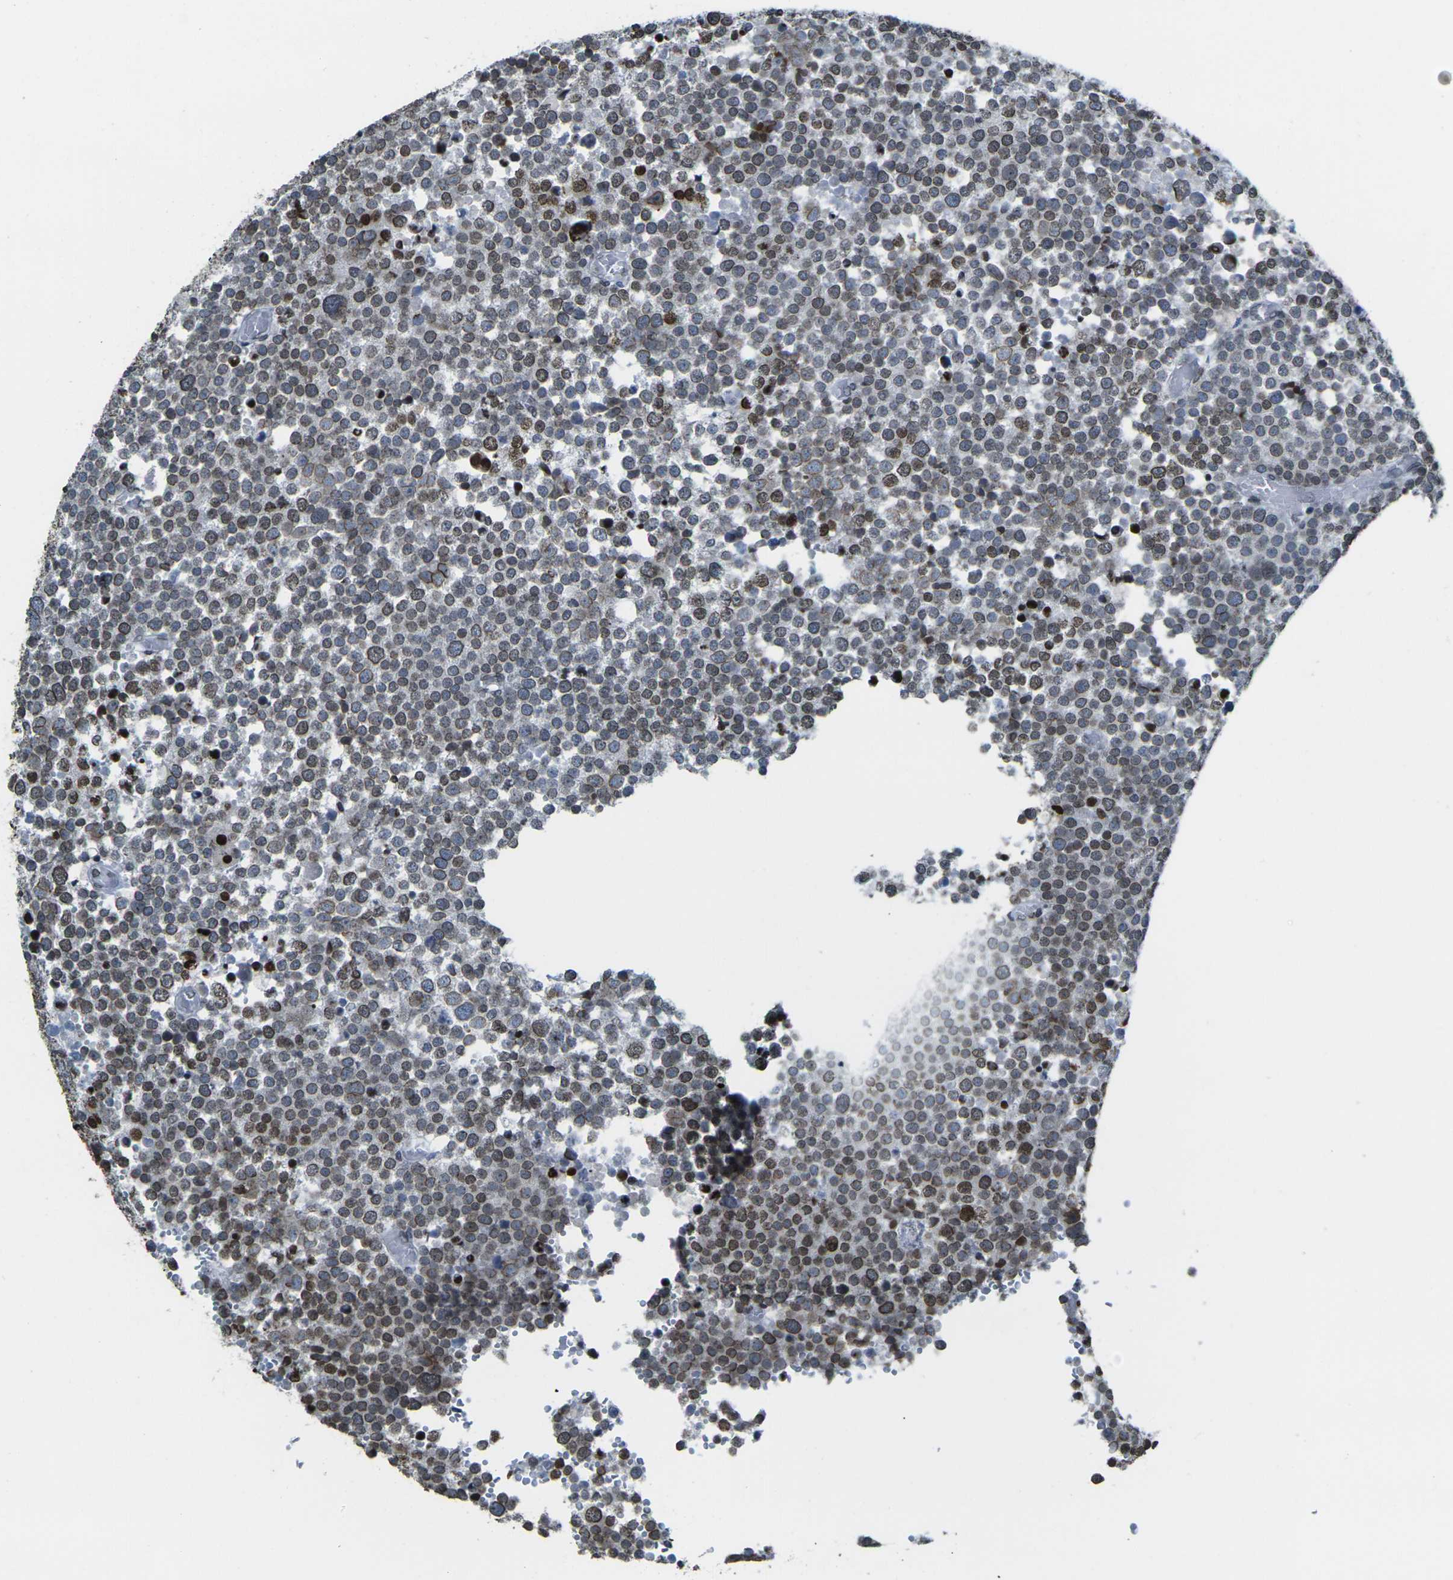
{"staining": {"intensity": "moderate", "quantity": ">75%", "location": "cytoplasmic/membranous,nuclear"}, "tissue": "testis cancer", "cell_type": "Tumor cells", "image_type": "cancer", "snomed": [{"axis": "morphology", "description": "Seminoma, NOS"}, {"axis": "topography", "description": "Testis"}], "caption": "IHC image of neoplastic tissue: testis cancer stained using immunohistochemistry displays medium levels of moderate protein expression localized specifically in the cytoplasmic/membranous and nuclear of tumor cells, appearing as a cytoplasmic/membranous and nuclear brown color.", "gene": "BRDT", "patient": {"sex": "male", "age": 71}}